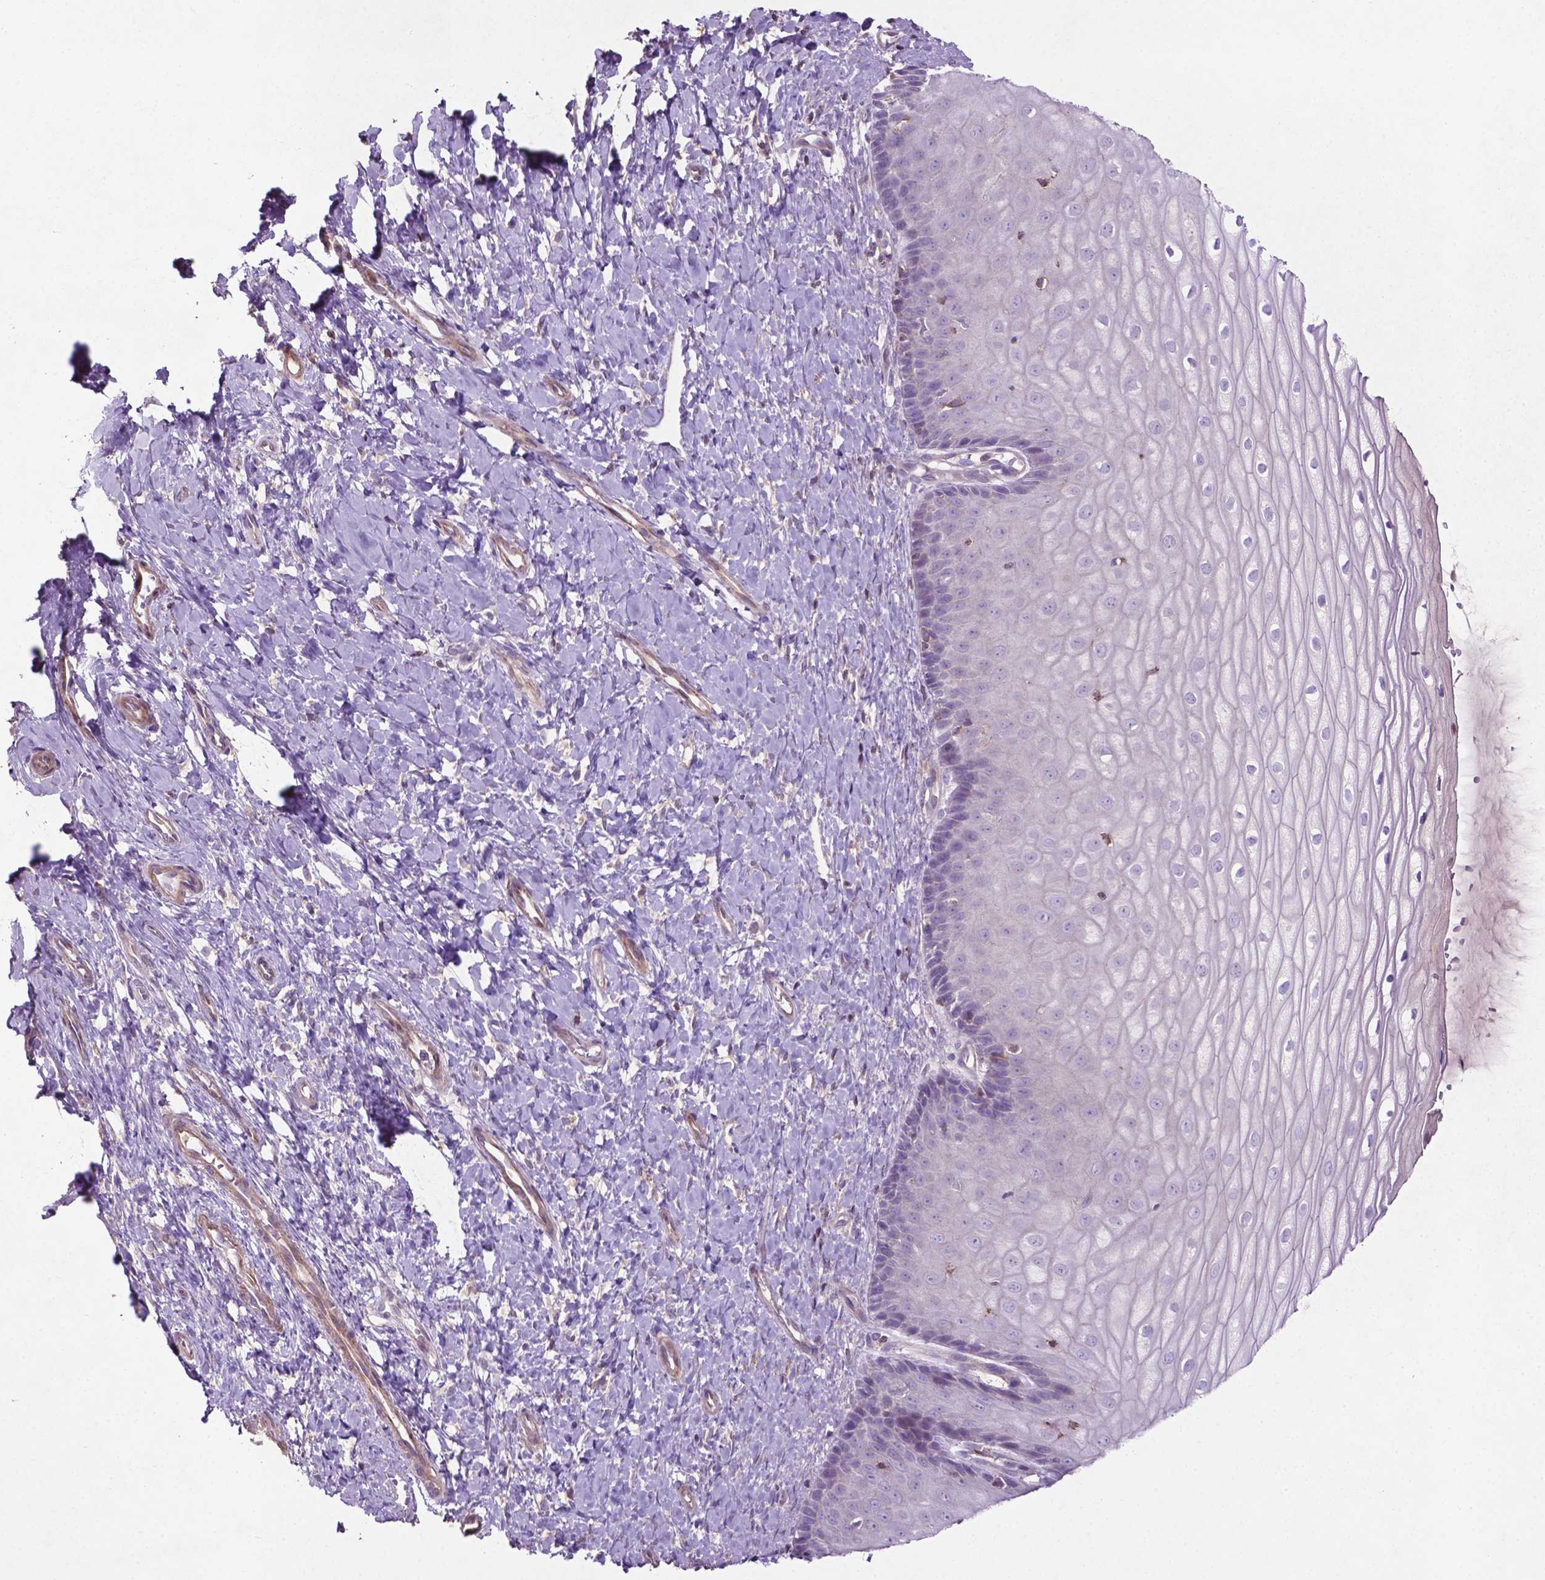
{"staining": {"intensity": "negative", "quantity": "none", "location": "none"}, "tissue": "cervix", "cell_type": "Glandular cells", "image_type": "normal", "snomed": [{"axis": "morphology", "description": "Normal tissue, NOS"}, {"axis": "topography", "description": "Cervix"}], "caption": "Cervix was stained to show a protein in brown. There is no significant expression in glandular cells. (Stains: DAB IHC with hematoxylin counter stain, Microscopy: brightfield microscopy at high magnification).", "gene": "BMP4", "patient": {"sex": "female", "age": 37}}